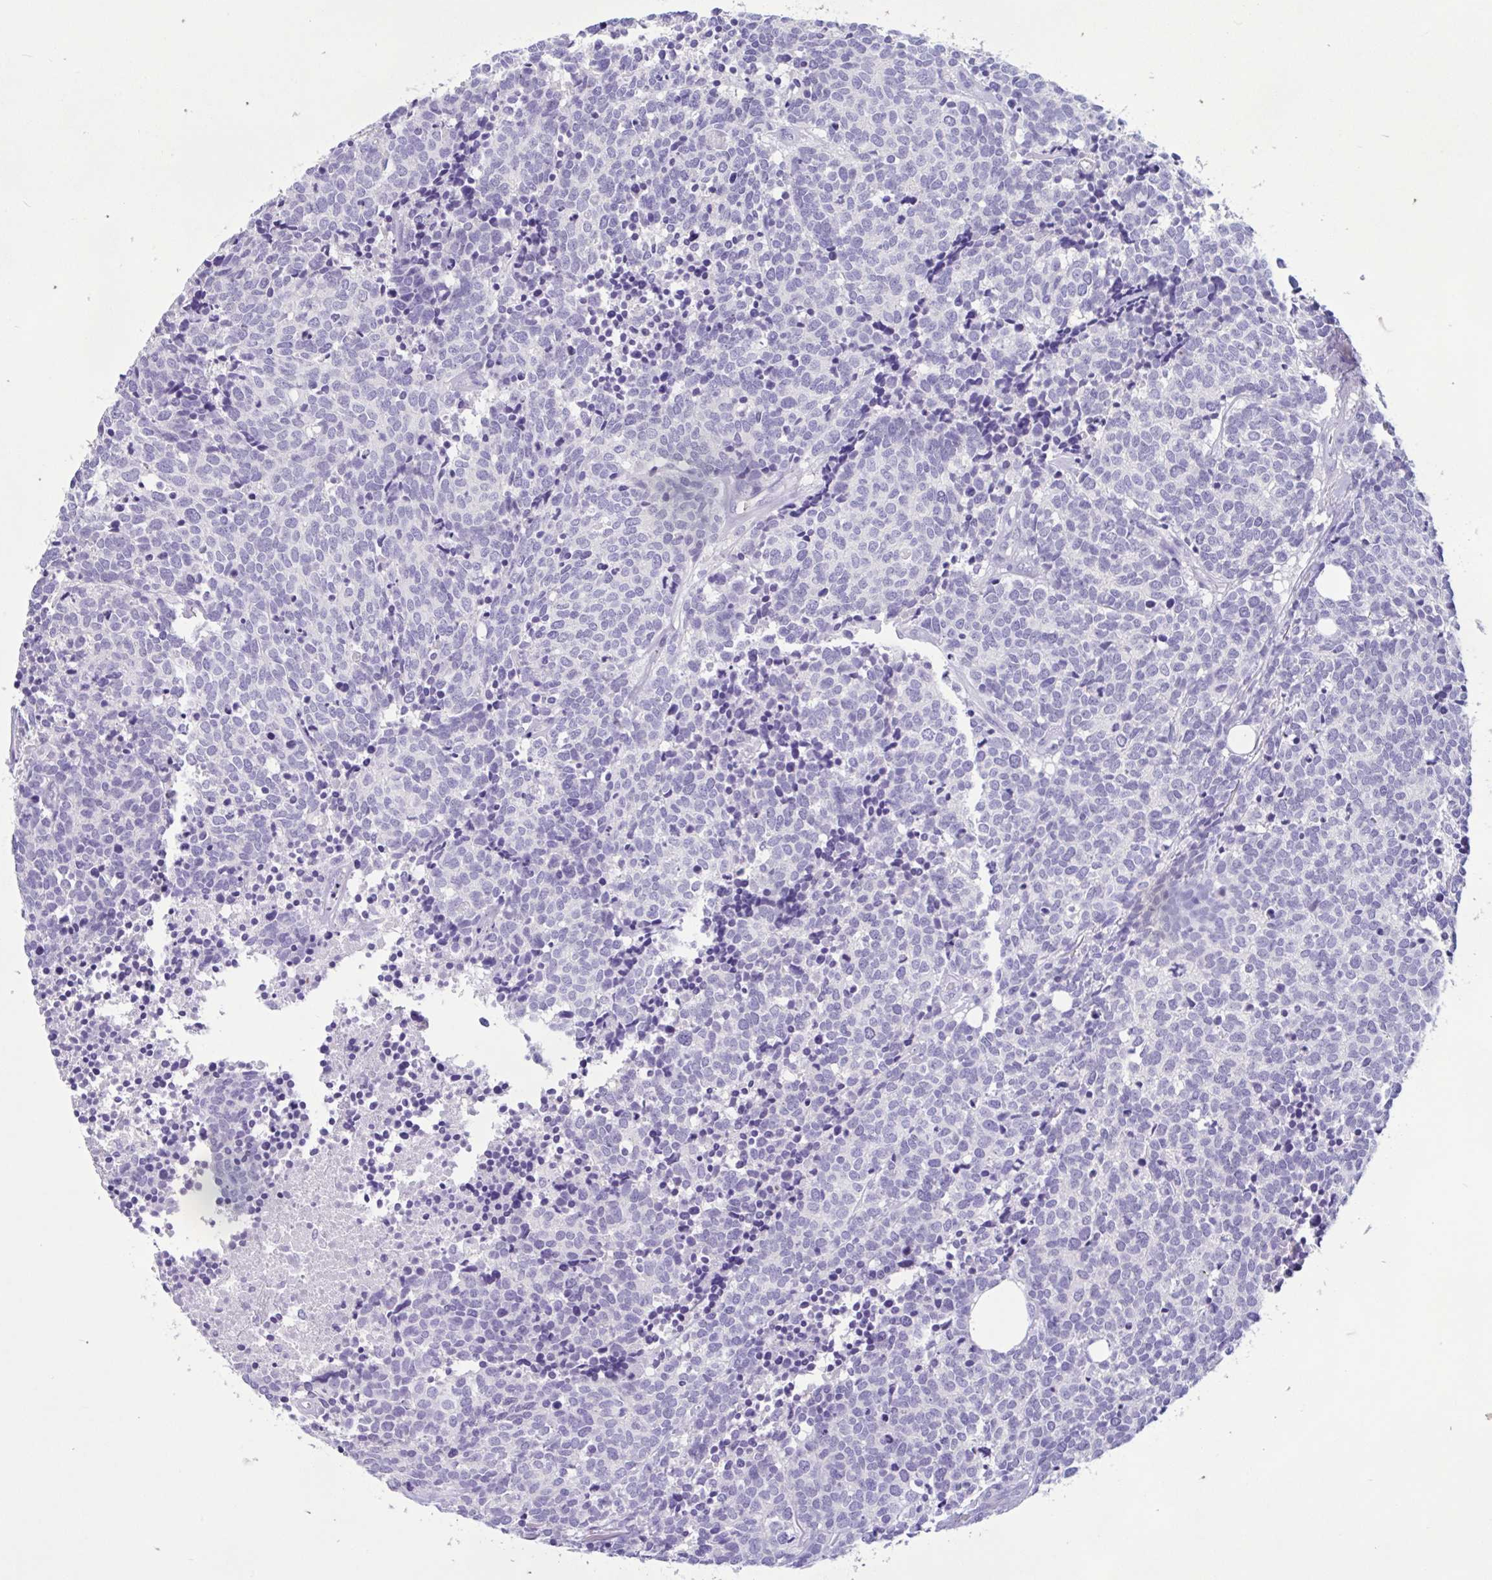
{"staining": {"intensity": "negative", "quantity": "none", "location": "none"}, "tissue": "carcinoid", "cell_type": "Tumor cells", "image_type": "cancer", "snomed": [{"axis": "morphology", "description": "Carcinoid, malignant, NOS"}, {"axis": "topography", "description": "Skin"}], "caption": "The micrograph exhibits no staining of tumor cells in carcinoid.", "gene": "ZNF319", "patient": {"sex": "female", "age": 79}}